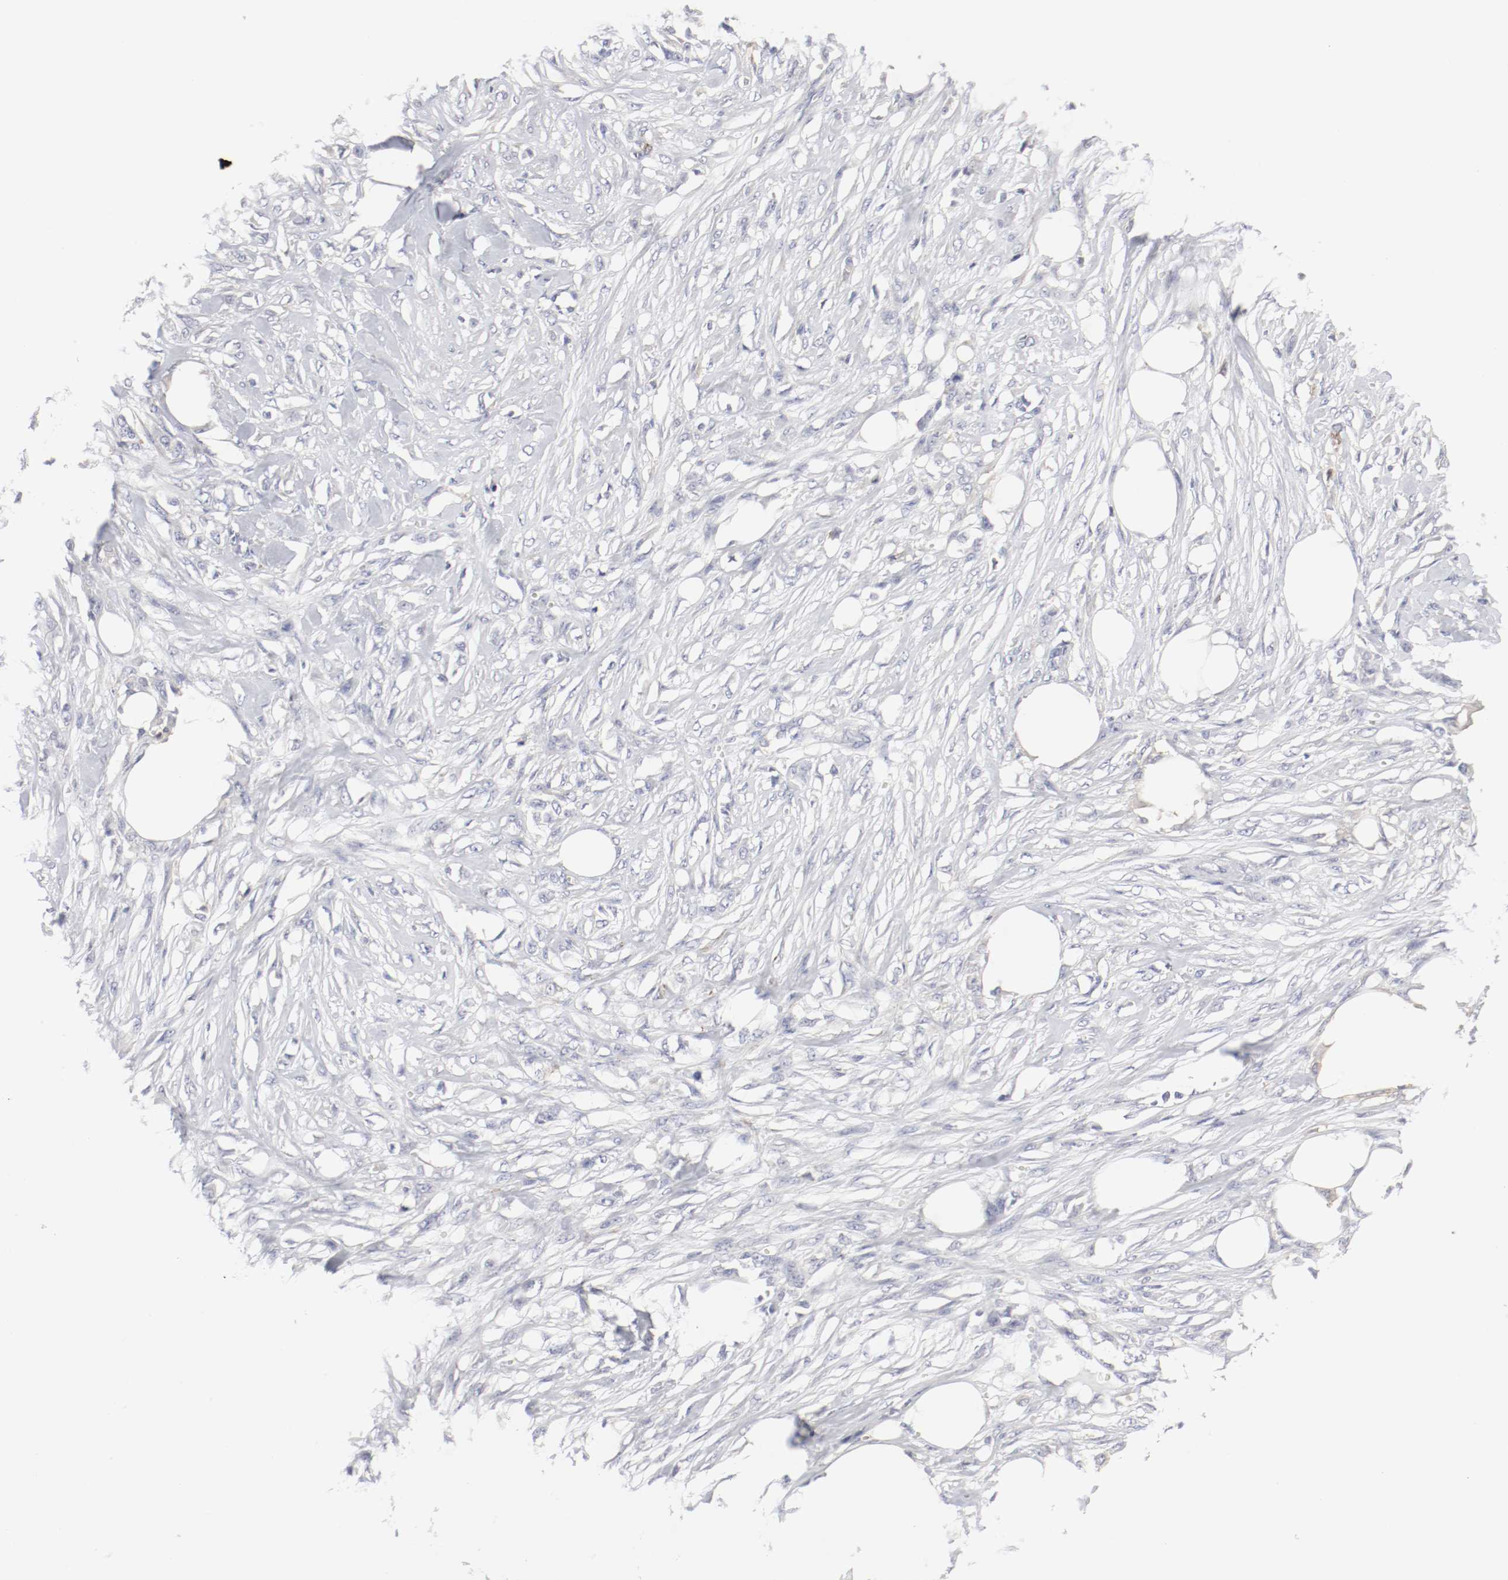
{"staining": {"intensity": "negative", "quantity": "none", "location": "none"}, "tissue": "skin cancer", "cell_type": "Tumor cells", "image_type": "cancer", "snomed": [{"axis": "morphology", "description": "Normal tissue, NOS"}, {"axis": "morphology", "description": "Squamous cell carcinoma, NOS"}, {"axis": "topography", "description": "Skin"}], "caption": "This is a image of IHC staining of skin cancer (squamous cell carcinoma), which shows no expression in tumor cells. The staining was performed using DAB to visualize the protein expression in brown, while the nuclei were stained in blue with hematoxylin (Magnification: 20x).", "gene": "ITGAX", "patient": {"sex": "female", "age": 59}}